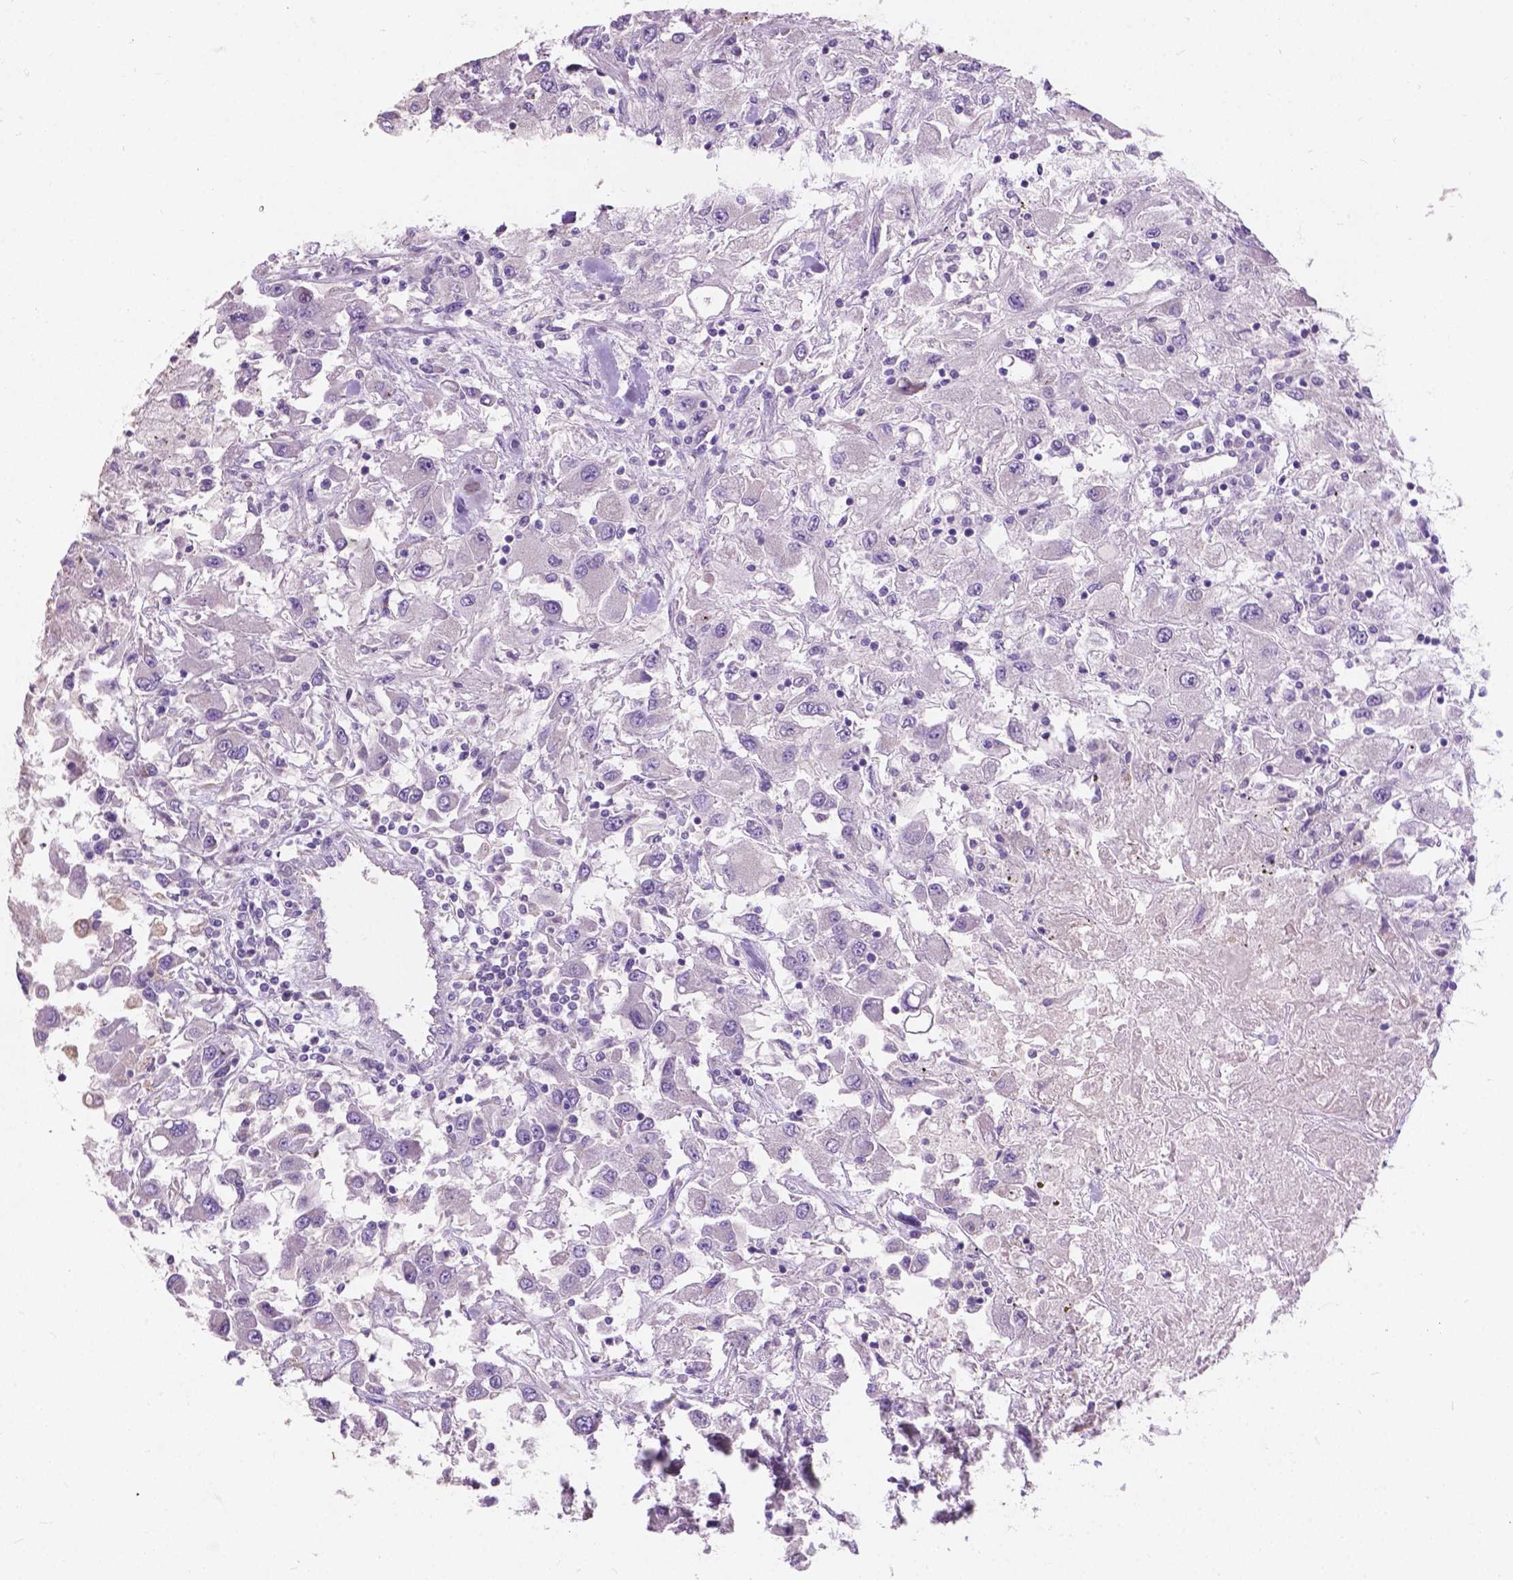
{"staining": {"intensity": "negative", "quantity": "none", "location": "none"}, "tissue": "renal cancer", "cell_type": "Tumor cells", "image_type": "cancer", "snomed": [{"axis": "morphology", "description": "Adenocarcinoma, NOS"}, {"axis": "topography", "description": "Kidney"}], "caption": "Micrograph shows no significant protein positivity in tumor cells of renal adenocarcinoma.", "gene": "MYH14", "patient": {"sex": "female", "age": 67}}